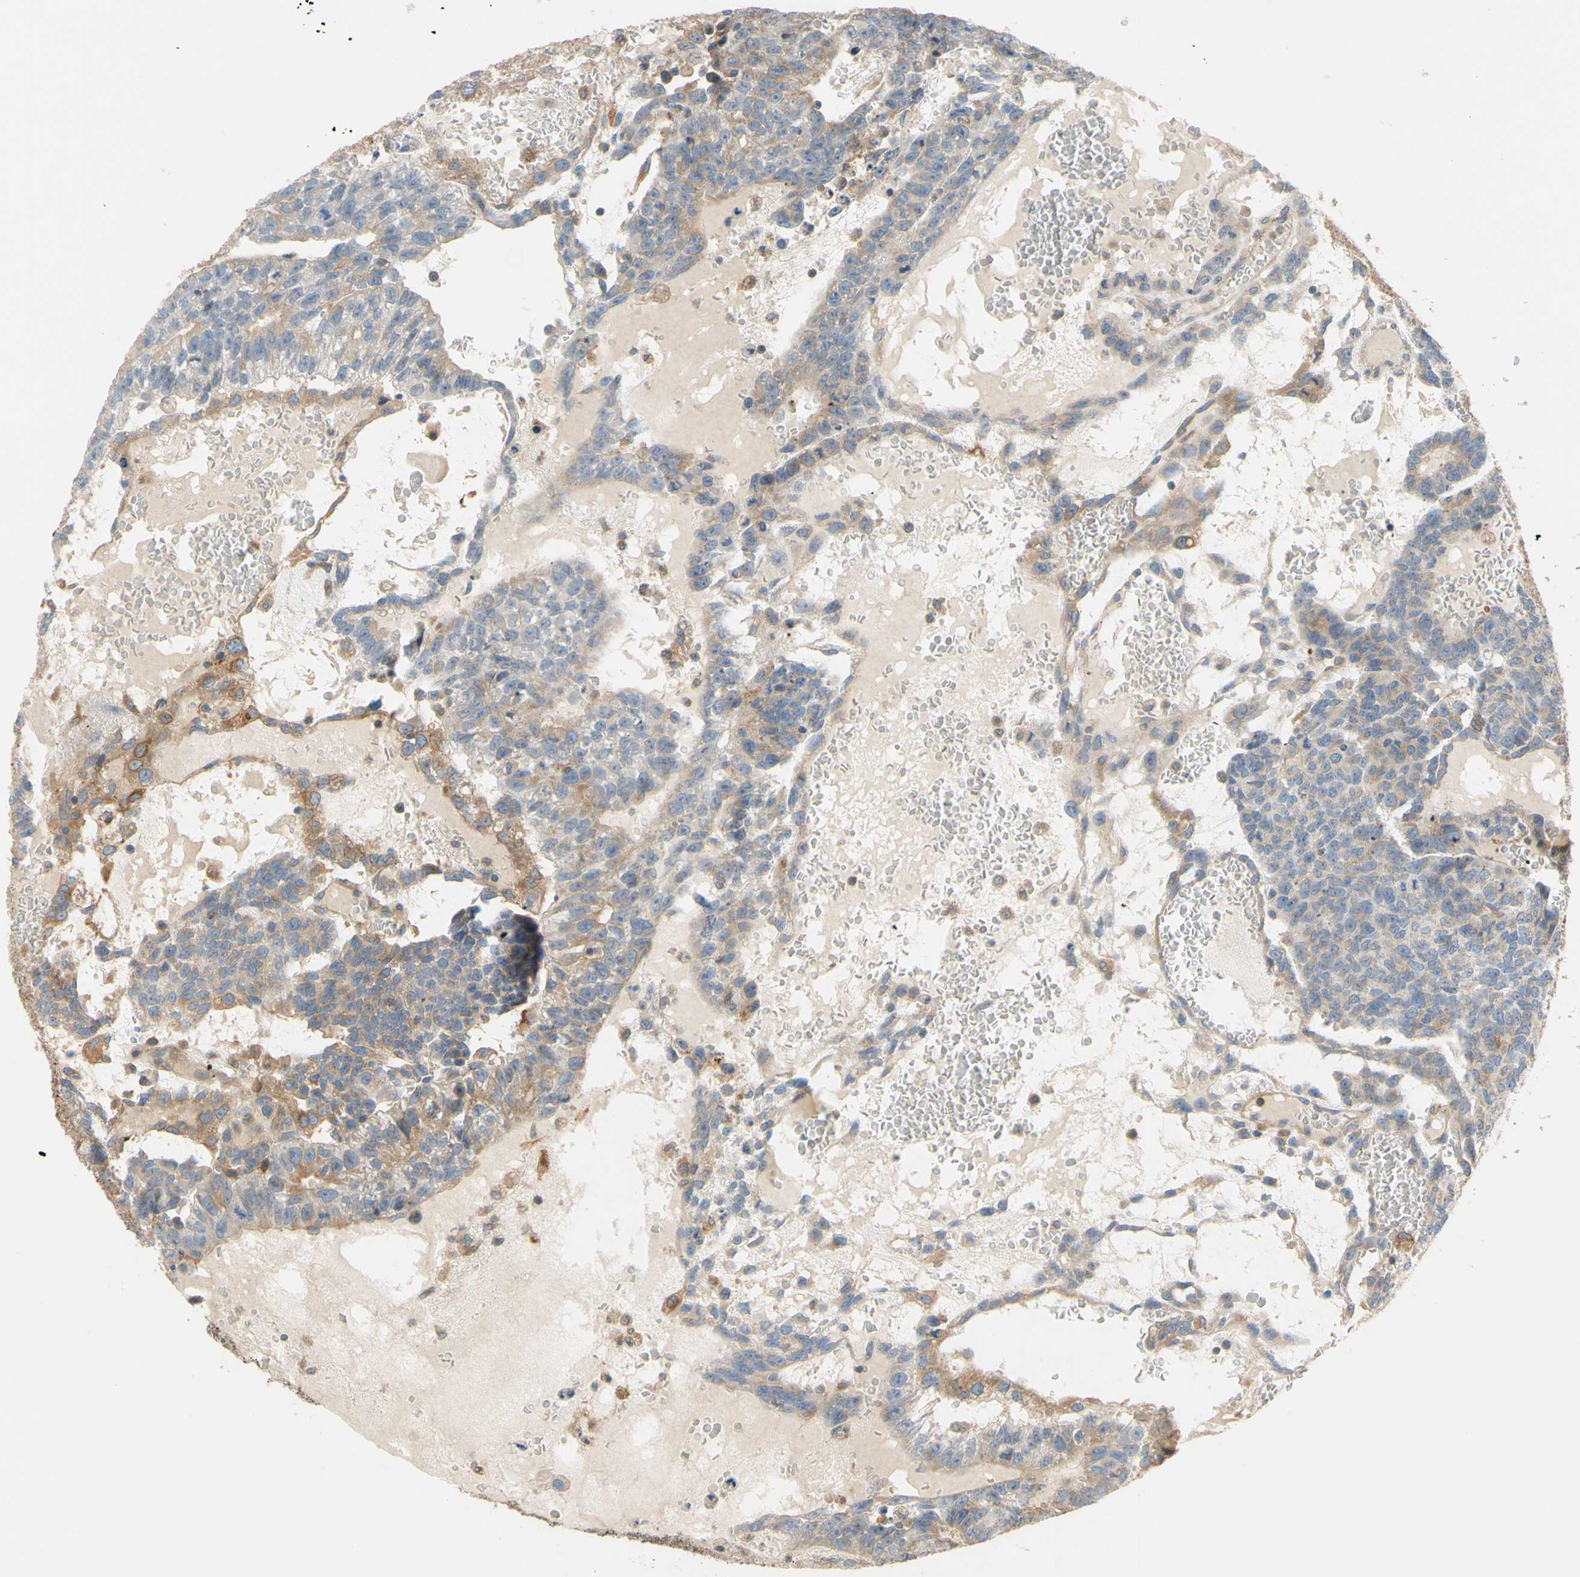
{"staining": {"intensity": "weak", "quantity": "25%-75%", "location": "cytoplasmic/membranous"}, "tissue": "testis cancer", "cell_type": "Tumor cells", "image_type": "cancer", "snomed": [{"axis": "morphology", "description": "Seminoma, NOS"}, {"axis": "morphology", "description": "Carcinoma, Embryonal, NOS"}, {"axis": "topography", "description": "Testis"}], "caption": "Weak cytoplasmic/membranous protein staining is identified in about 25%-75% of tumor cells in testis cancer.", "gene": "POR", "patient": {"sex": "male", "age": 52}}